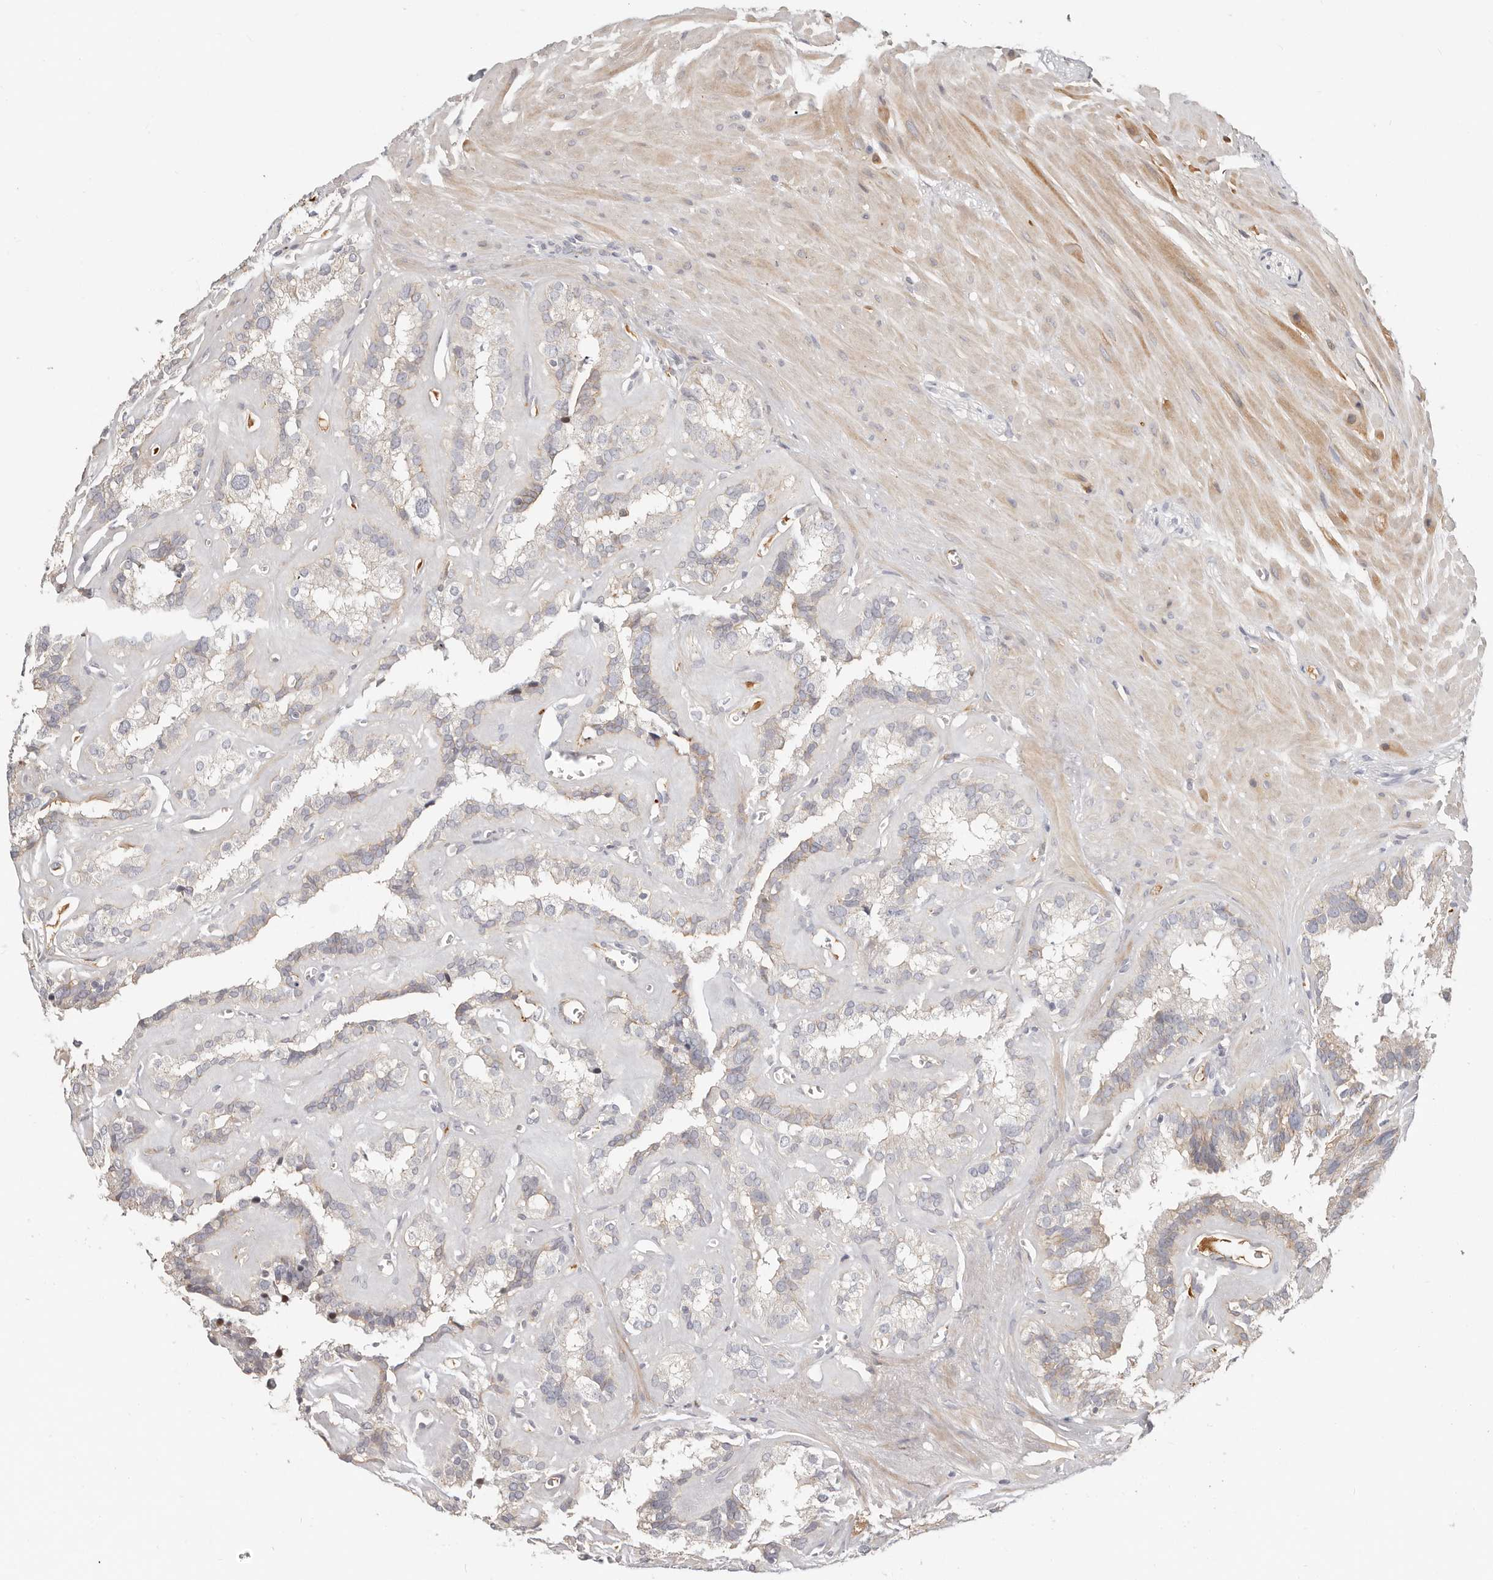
{"staining": {"intensity": "negative", "quantity": "none", "location": "none"}, "tissue": "seminal vesicle", "cell_type": "Glandular cells", "image_type": "normal", "snomed": [{"axis": "morphology", "description": "Normal tissue, NOS"}, {"axis": "topography", "description": "Prostate"}, {"axis": "topography", "description": "Seminal veicle"}], "caption": "Immunohistochemical staining of normal seminal vesicle reveals no significant staining in glandular cells. (DAB (3,3'-diaminobenzidine) immunohistochemistry (IHC), high magnification).", "gene": "MTFR2", "patient": {"sex": "male", "age": 59}}